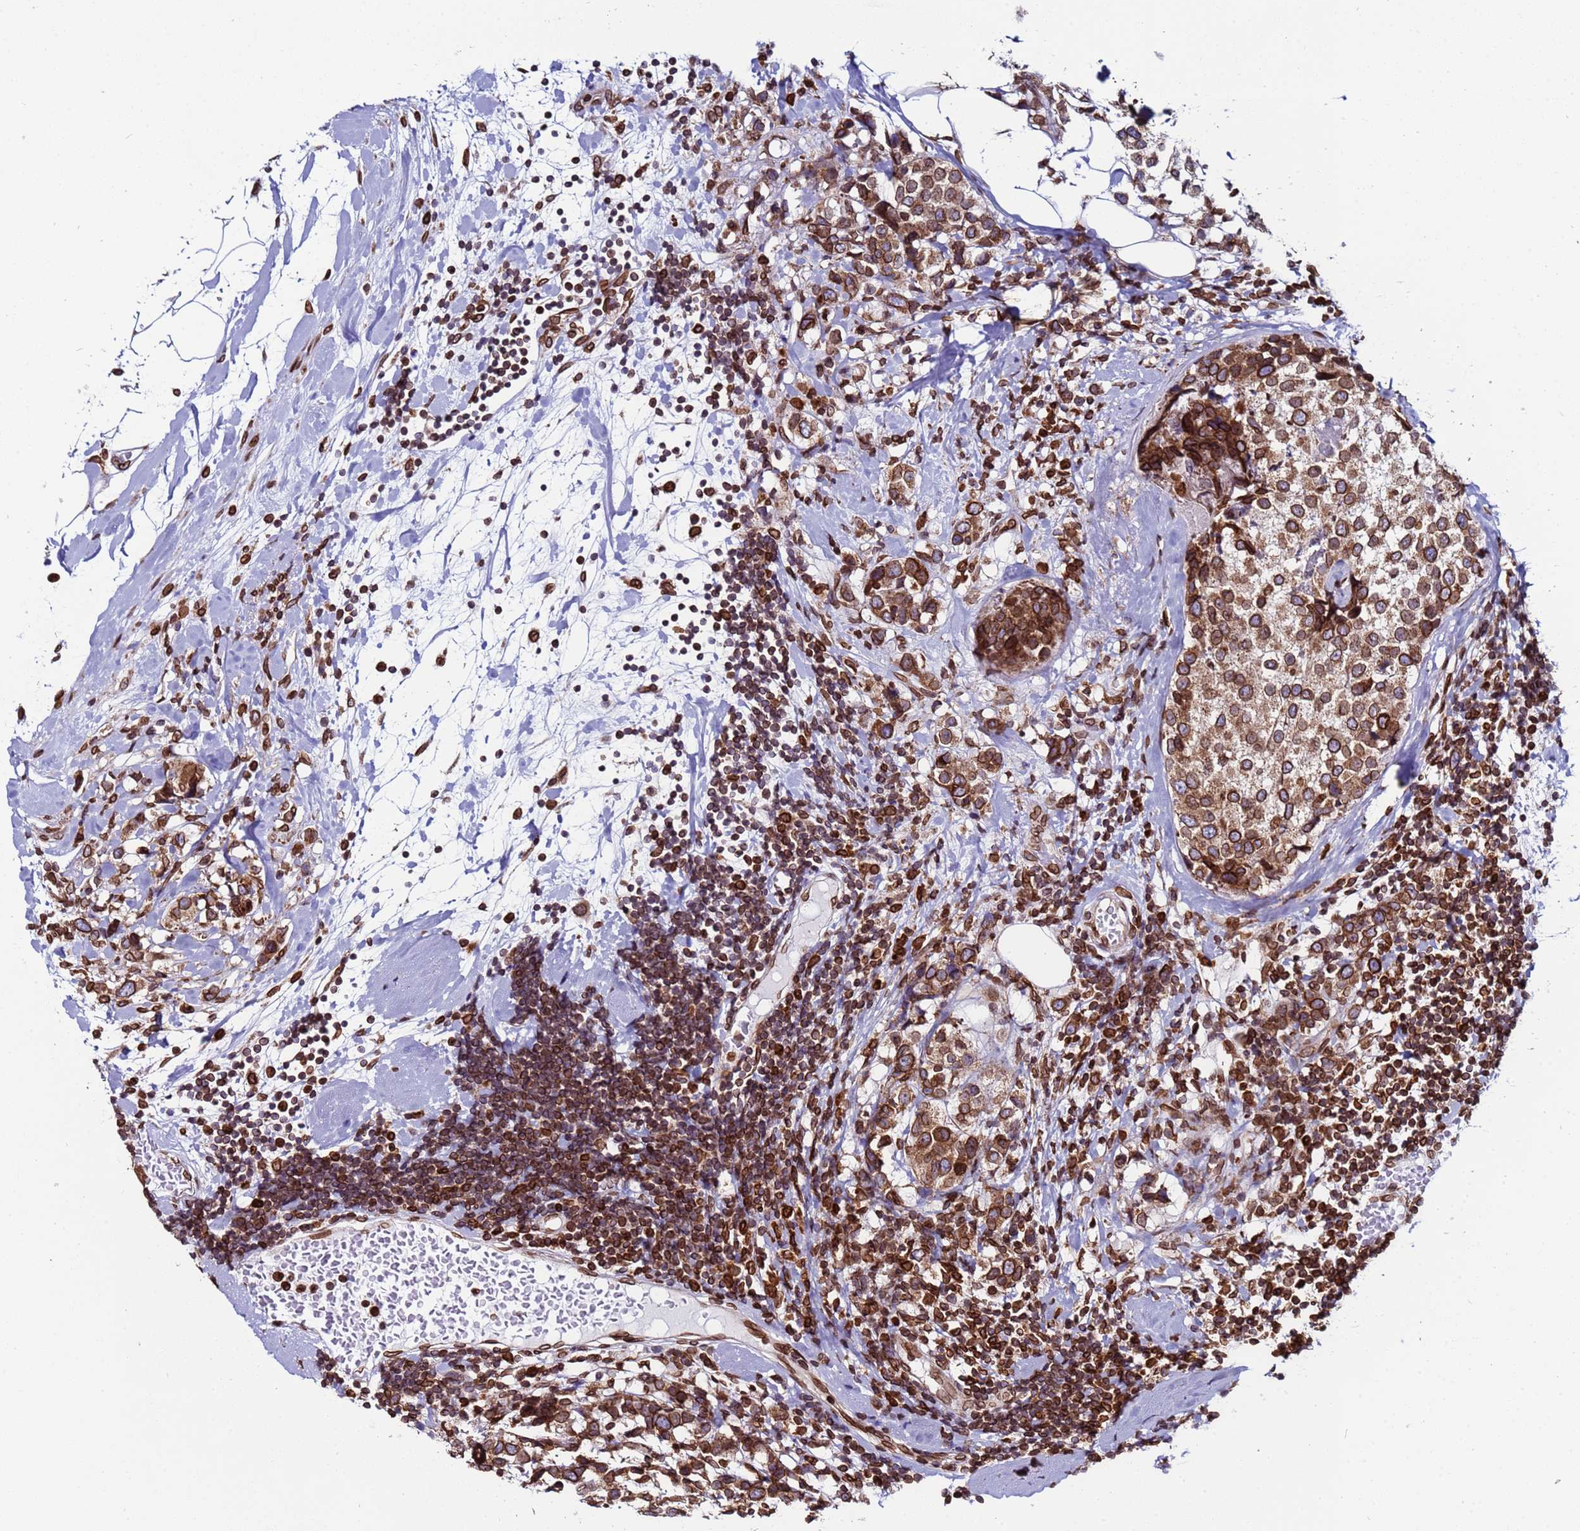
{"staining": {"intensity": "moderate", "quantity": ">75%", "location": "cytoplasmic/membranous"}, "tissue": "breast cancer", "cell_type": "Tumor cells", "image_type": "cancer", "snomed": [{"axis": "morphology", "description": "Lobular carcinoma"}, {"axis": "topography", "description": "Breast"}], "caption": "Moderate cytoplasmic/membranous protein expression is identified in about >75% of tumor cells in breast lobular carcinoma. The staining is performed using DAB brown chromogen to label protein expression. The nuclei are counter-stained blue using hematoxylin.", "gene": "TOR1AIP1", "patient": {"sex": "female", "age": 59}}